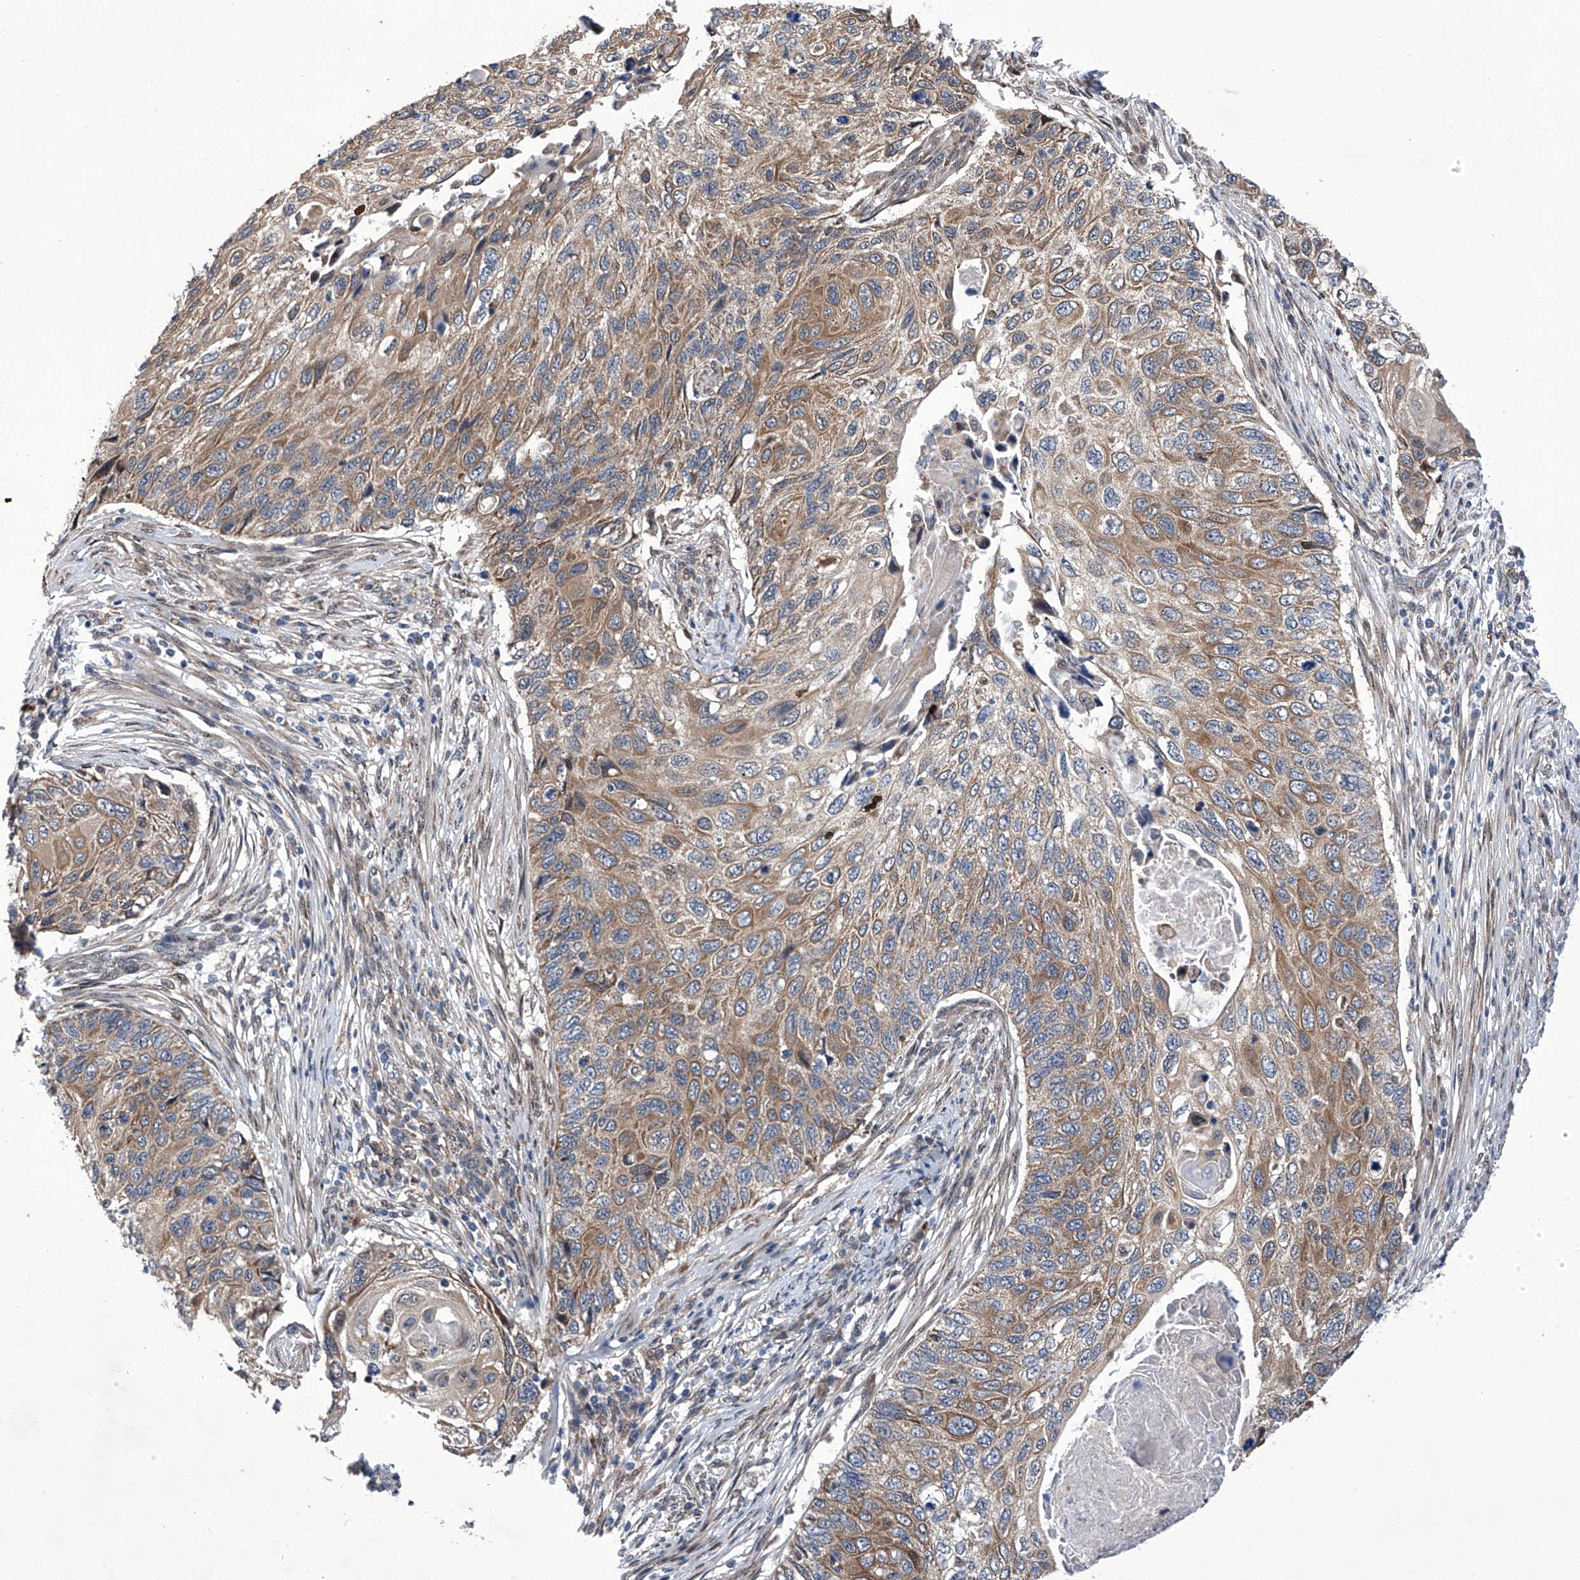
{"staining": {"intensity": "moderate", "quantity": ">75%", "location": "cytoplasmic/membranous"}, "tissue": "cervical cancer", "cell_type": "Tumor cells", "image_type": "cancer", "snomed": [{"axis": "morphology", "description": "Squamous cell carcinoma, NOS"}, {"axis": "topography", "description": "Cervix"}], "caption": "High-magnification brightfield microscopy of cervical cancer (squamous cell carcinoma) stained with DAB (brown) and counterstained with hematoxylin (blue). tumor cells exhibit moderate cytoplasmic/membranous staining is seen in about>75% of cells.", "gene": "KTI12", "patient": {"sex": "female", "age": 70}}